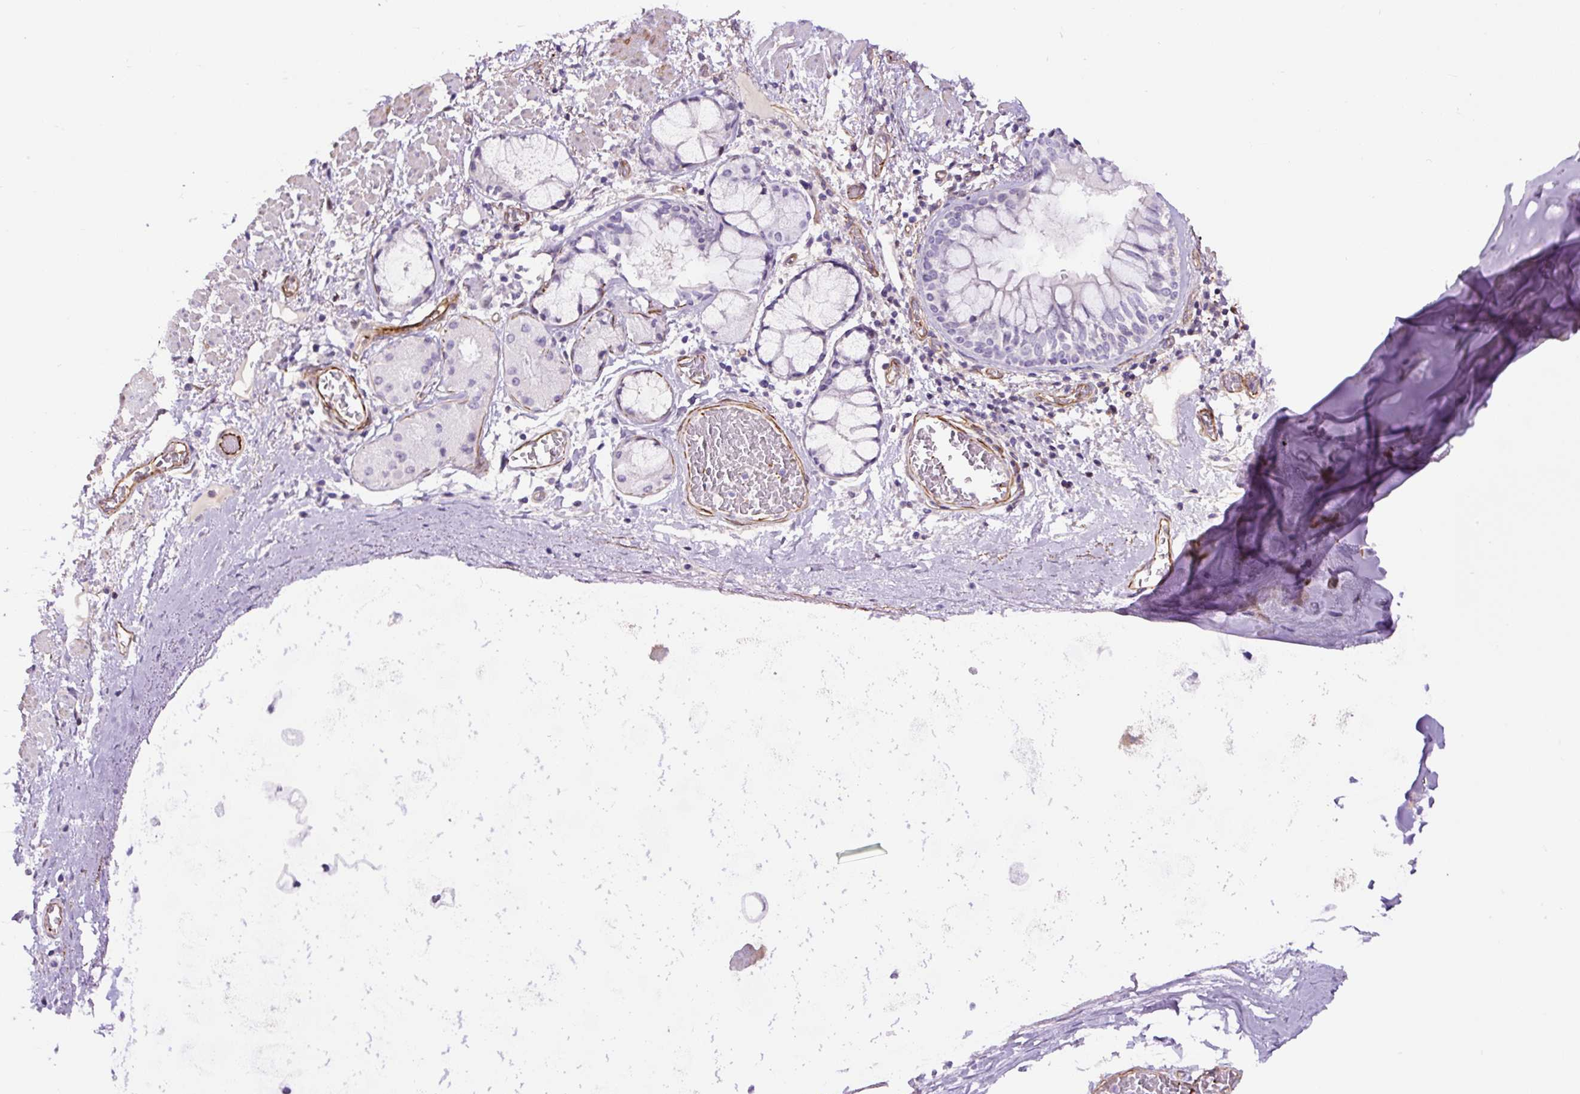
{"staining": {"intensity": "negative", "quantity": "none", "location": "none"}, "tissue": "adipose tissue", "cell_type": "Adipocytes", "image_type": "normal", "snomed": [{"axis": "morphology", "description": "Normal tissue, NOS"}, {"axis": "morphology", "description": "Degeneration, NOS"}, {"axis": "topography", "description": "Cartilage tissue"}, {"axis": "topography", "description": "Lung"}], "caption": "The IHC histopathology image has no significant expression in adipocytes of adipose tissue.", "gene": "B3GALT5", "patient": {"sex": "female", "age": 61}}